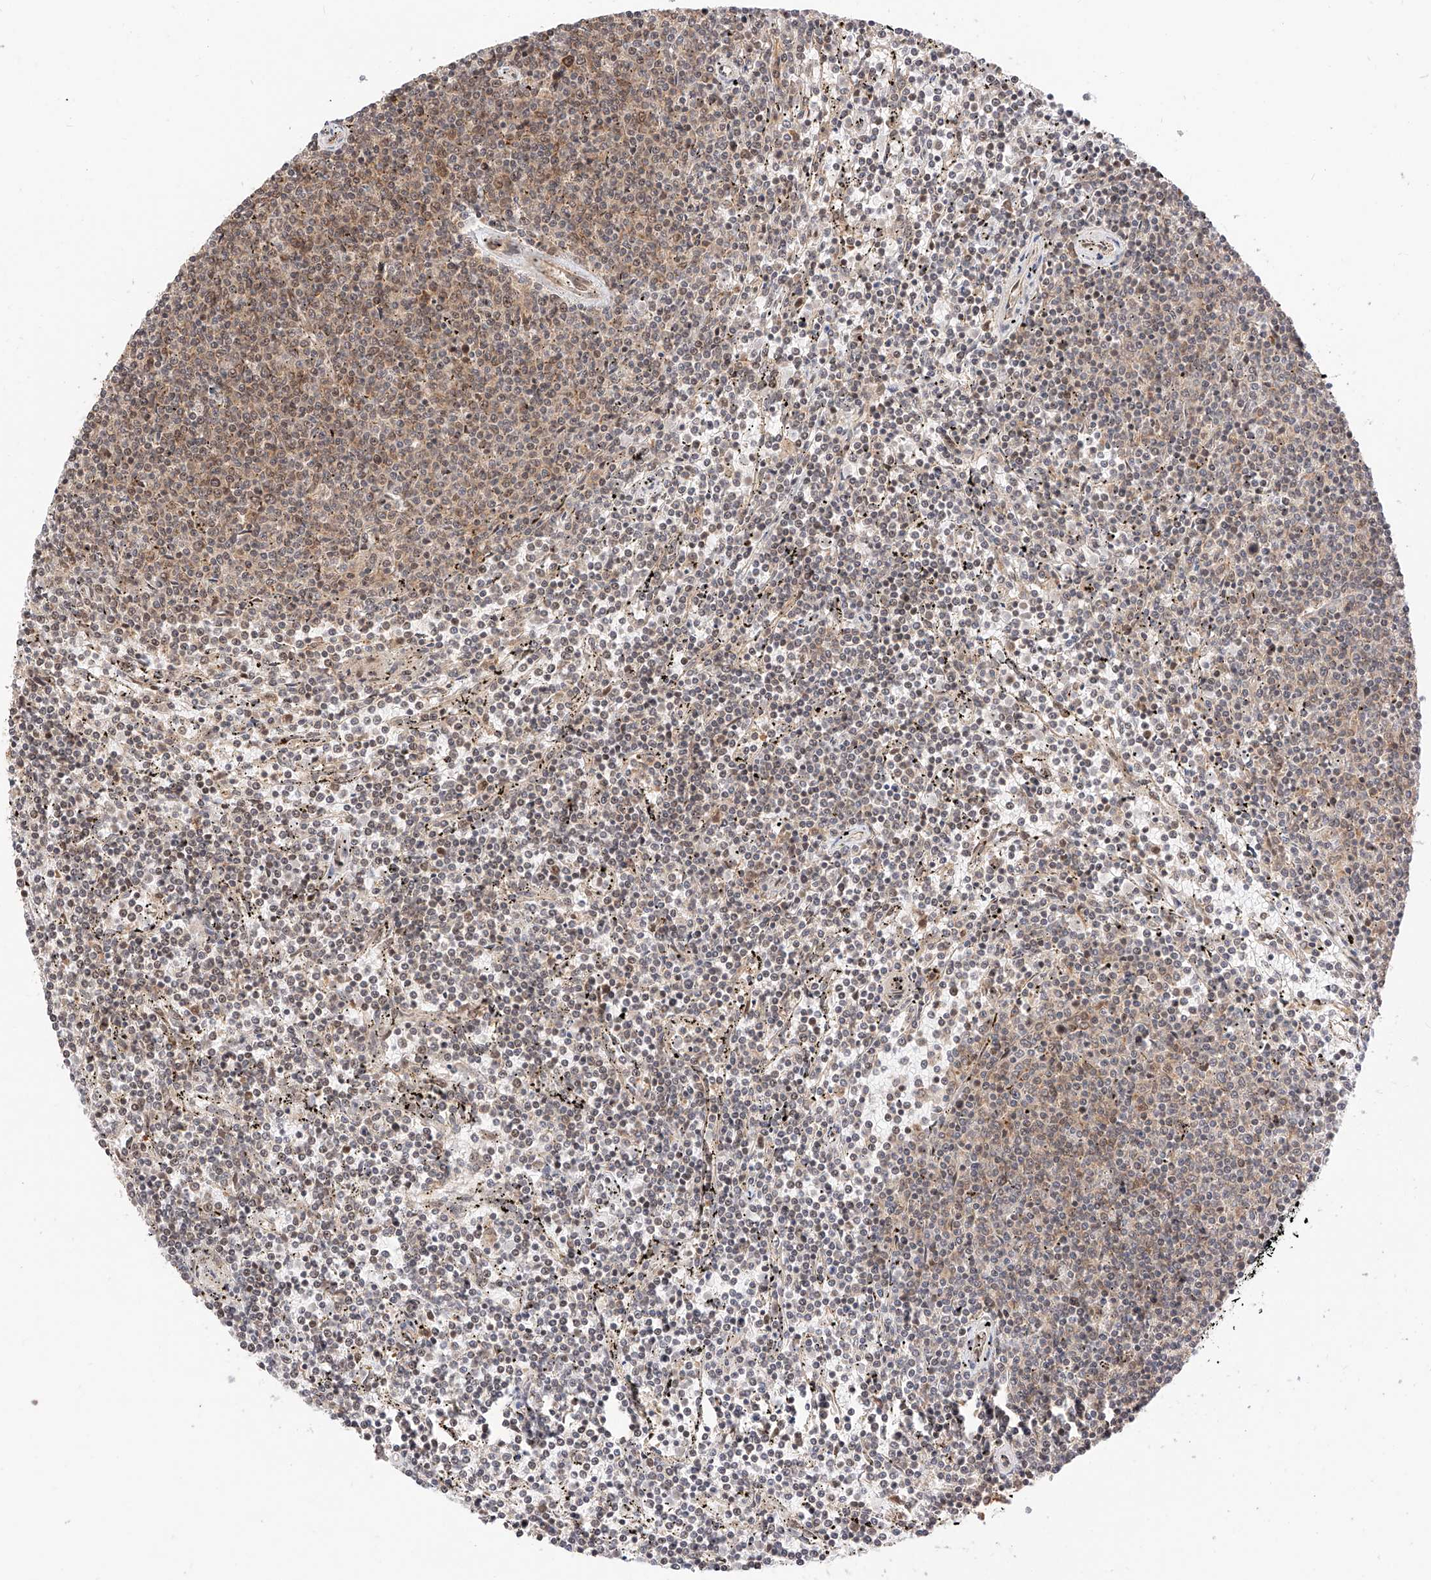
{"staining": {"intensity": "weak", "quantity": "<25%", "location": "nuclear"}, "tissue": "lymphoma", "cell_type": "Tumor cells", "image_type": "cancer", "snomed": [{"axis": "morphology", "description": "Malignant lymphoma, non-Hodgkin's type, Low grade"}, {"axis": "topography", "description": "Spleen"}], "caption": "Tumor cells are negative for protein expression in human malignant lymphoma, non-Hodgkin's type (low-grade). Brightfield microscopy of immunohistochemistry (IHC) stained with DAB (brown) and hematoxylin (blue), captured at high magnification.", "gene": "EIF4H", "patient": {"sex": "female", "age": 50}}